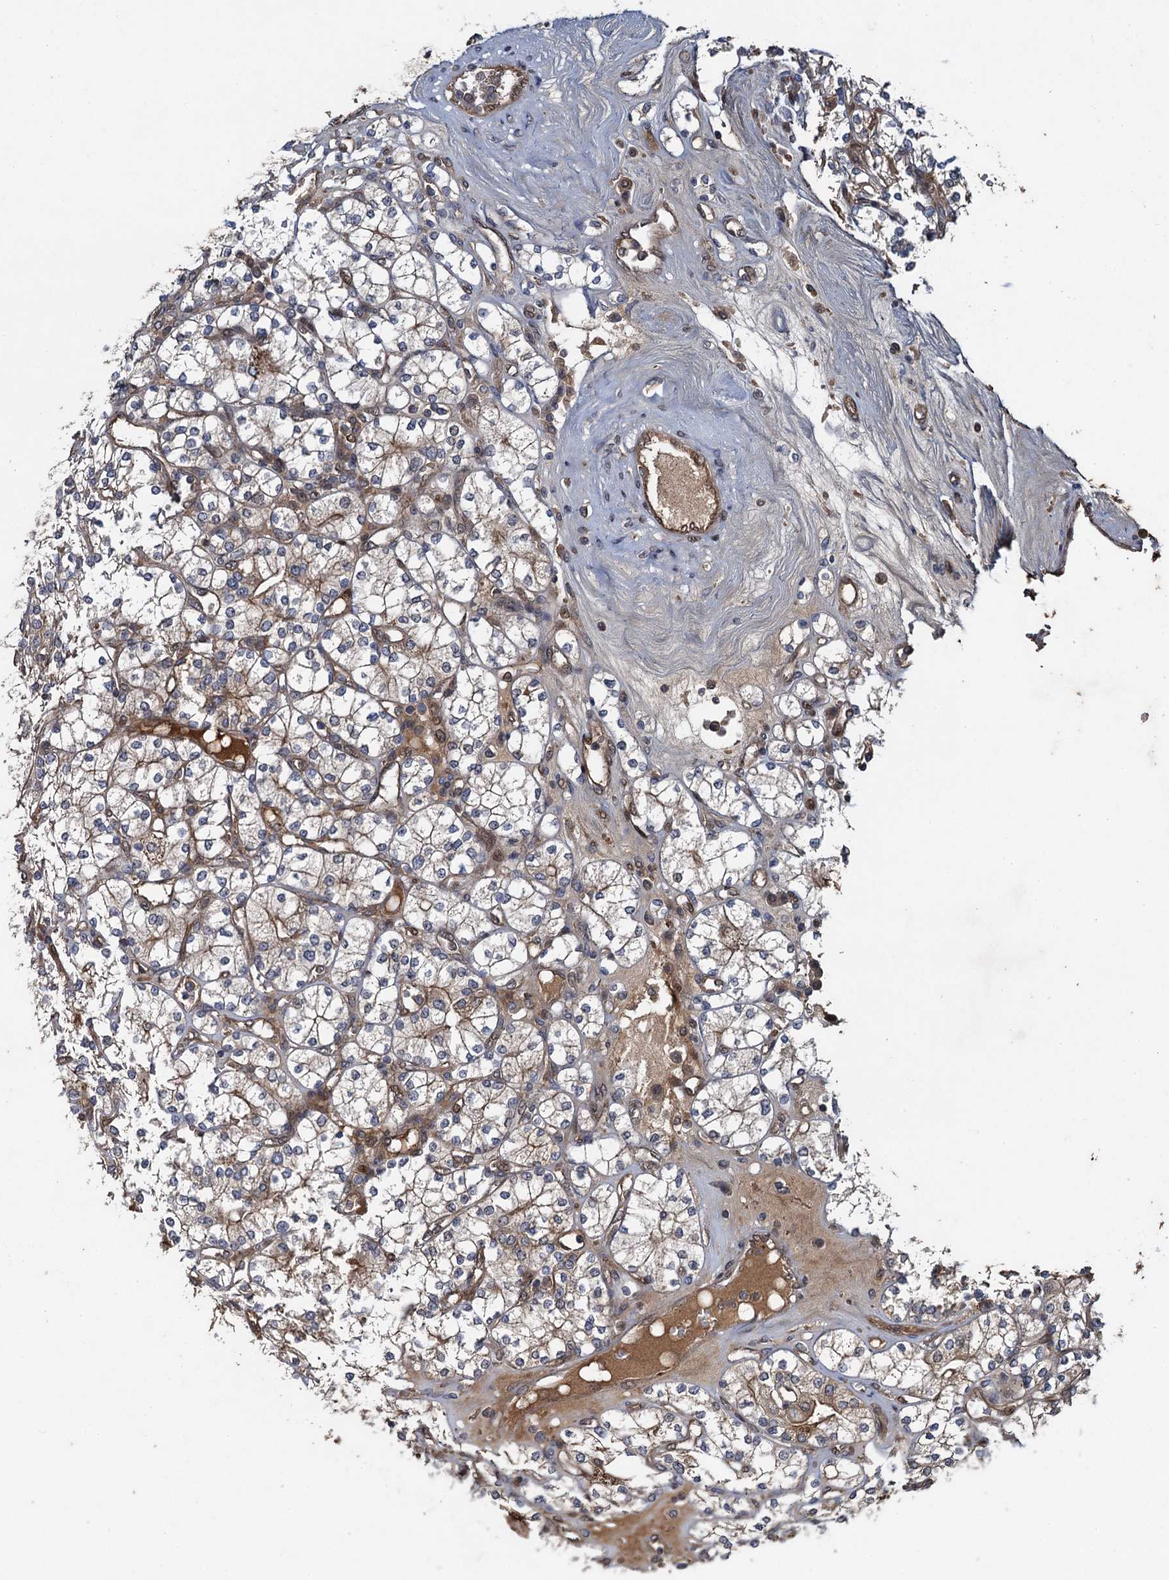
{"staining": {"intensity": "weak", "quantity": ">75%", "location": "cytoplasmic/membranous"}, "tissue": "renal cancer", "cell_type": "Tumor cells", "image_type": "cancer", "snomed": [{"axis": "morphology", "description": "Adenocarcinoma, NOS"}, {"axis": "topography", "description": "Kidney"}], "caption": "Immunohistochemical staining of adenocarcinoma (renal) exhibits weak cytoplasmic/membranous protein positivity in about >75% of tumor cells.", "gene": "RHOBTB1", "patient": {"sex": "male", "age": 77}}